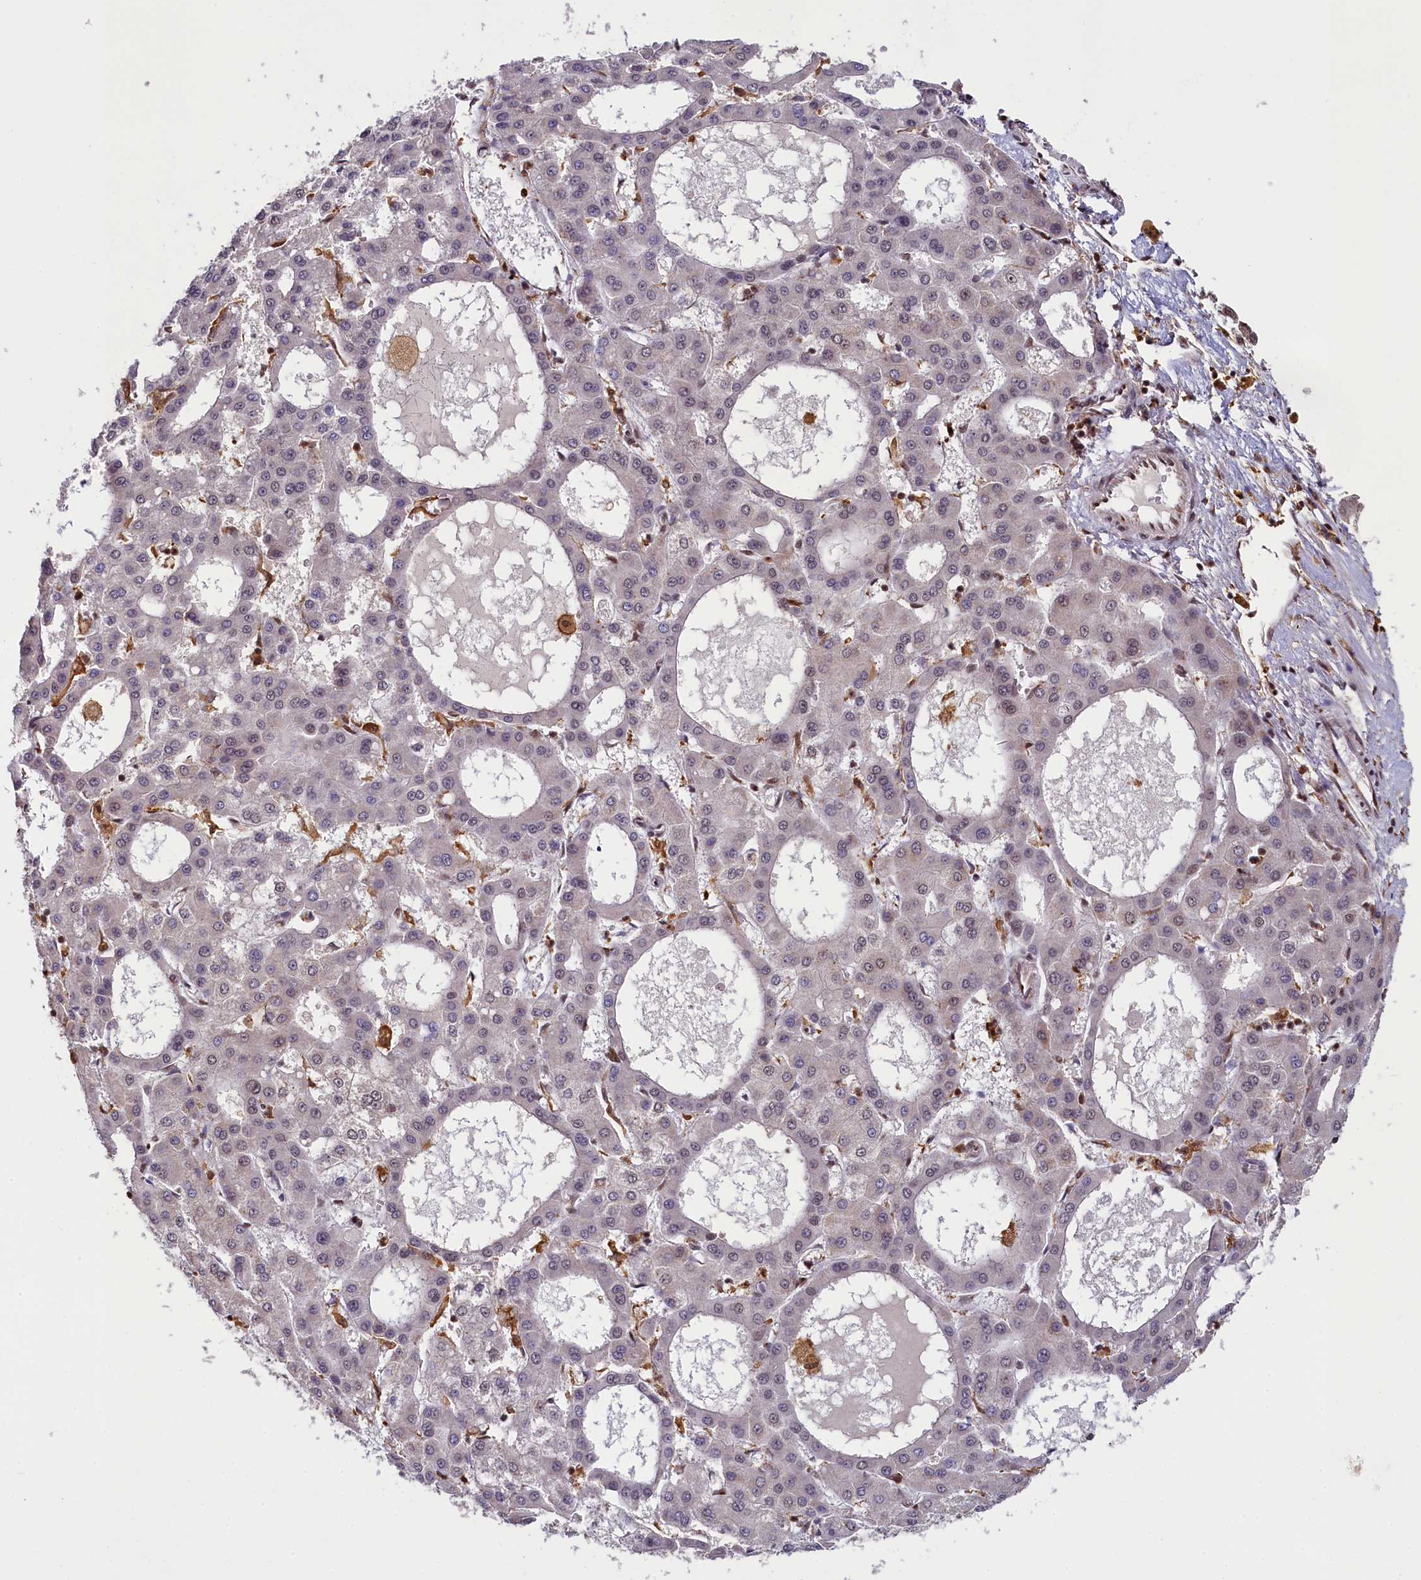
{"staining": {"intensity": "negative", "quantity": "none", "location": "none"}, "tissue": "liver cancer", "cell_type": "Tumor cells", "image_type": "cancer", "snomed": [{"axis": "morphology", "description": "Carcinoma, Hepatocellular, NOS"}, {"axis": "topography", "description": "Liver"}], "caption": "A micrograph of liver cancer stained for a protein displays no brown staining in tumor cells.", "gene": "PPHLN1", "patient": {"sex": "male", "age": 47}}